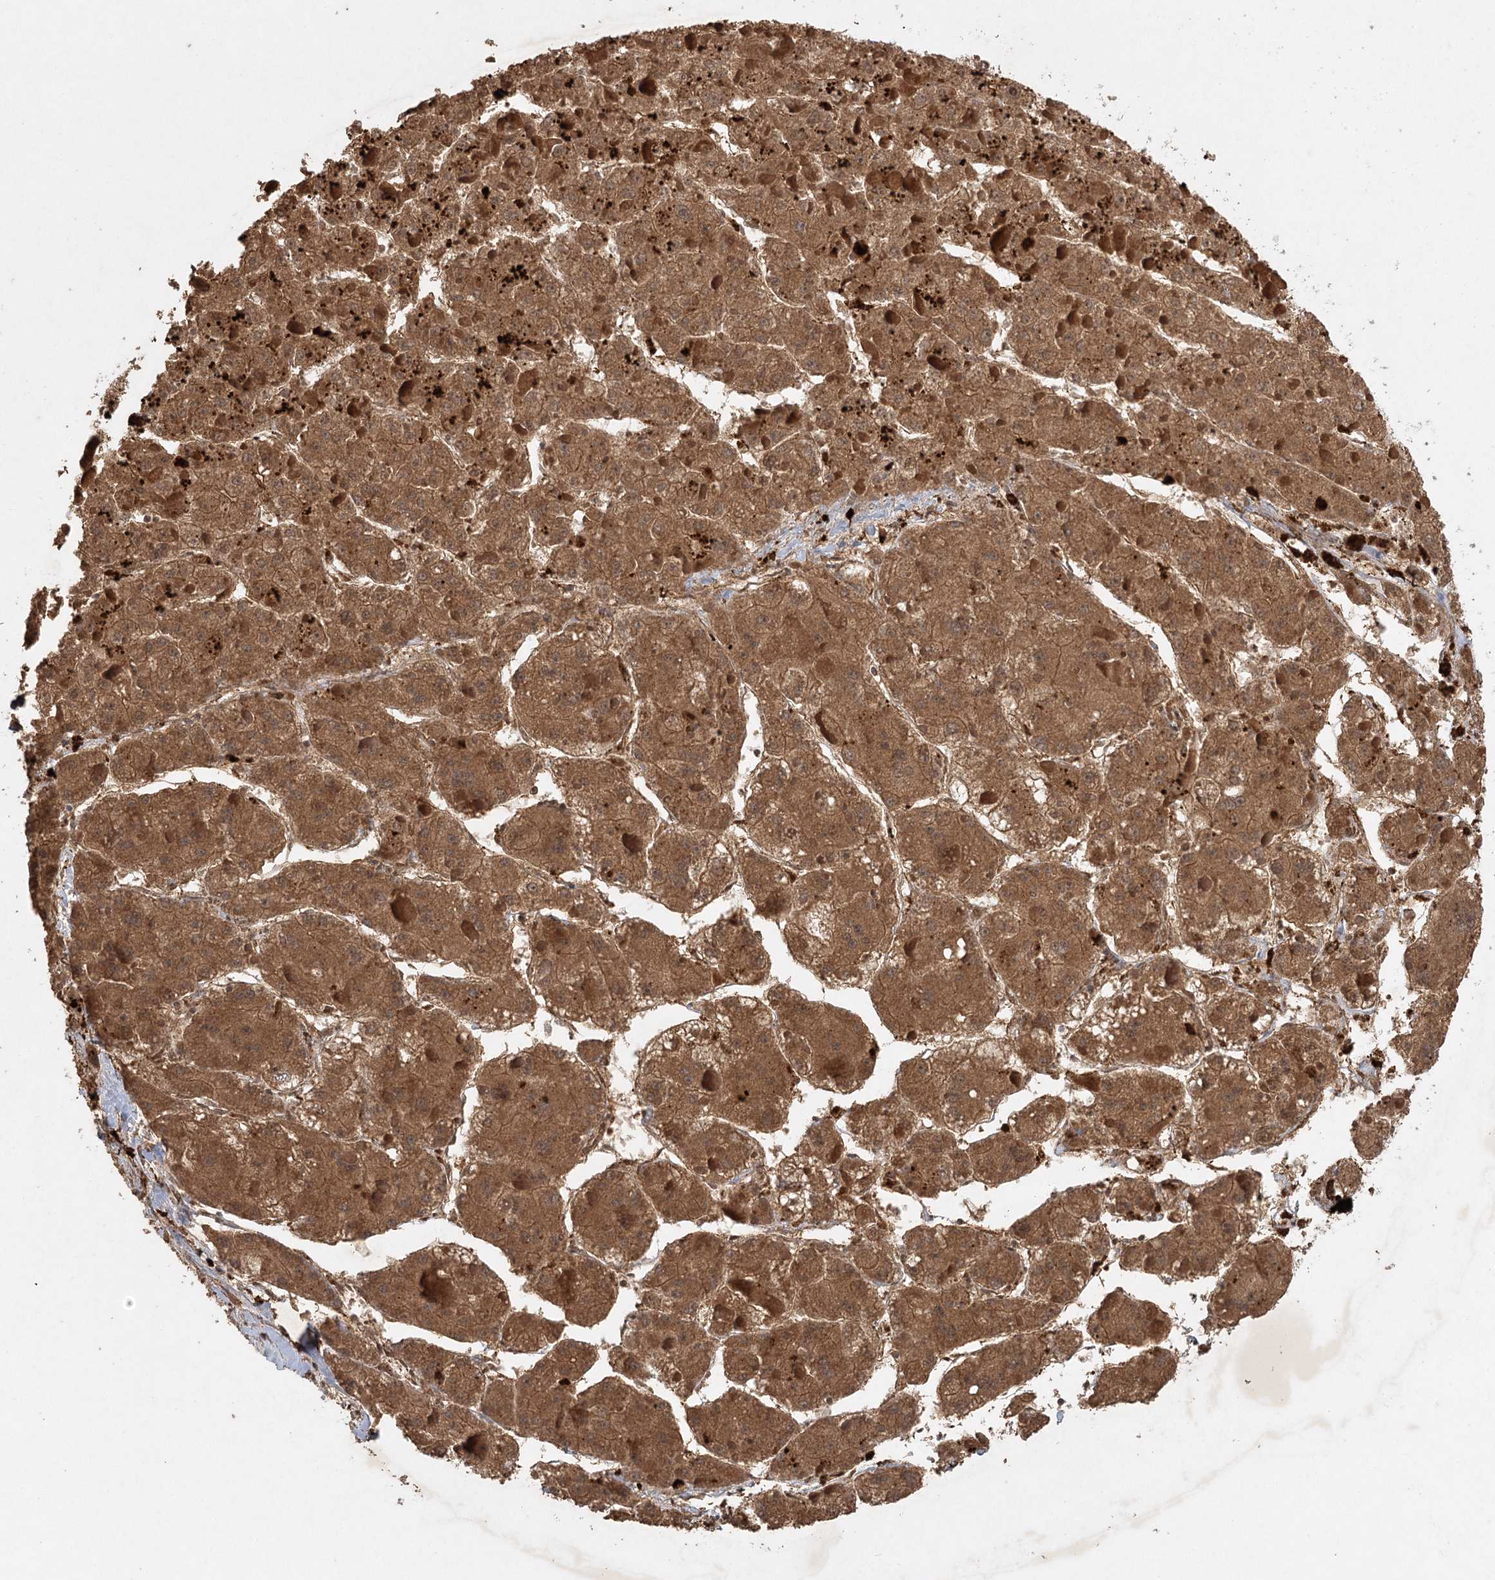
{"staining": {"intensity": "moderate", "quantity": ">75%", "location": "cytoplasmic/membranous"}, "tissue": "liver cancer", "cell_type": "Tumor cells", "image_type": "cancer", "snomed": [{"axis": "morphology", "description": "Carcinoma, Hepatocellular, NOS"}, {"axis": "topography", "description": "Liver"}], "caption": "The immunohistochemical stain highlights moderate cytoplasmic/membranous positivity in tumor cells of hepatocellular carcinoma (liver) tissue.", "gene": "ARL13A", "patient": {"sex": "female", "age": 73}}